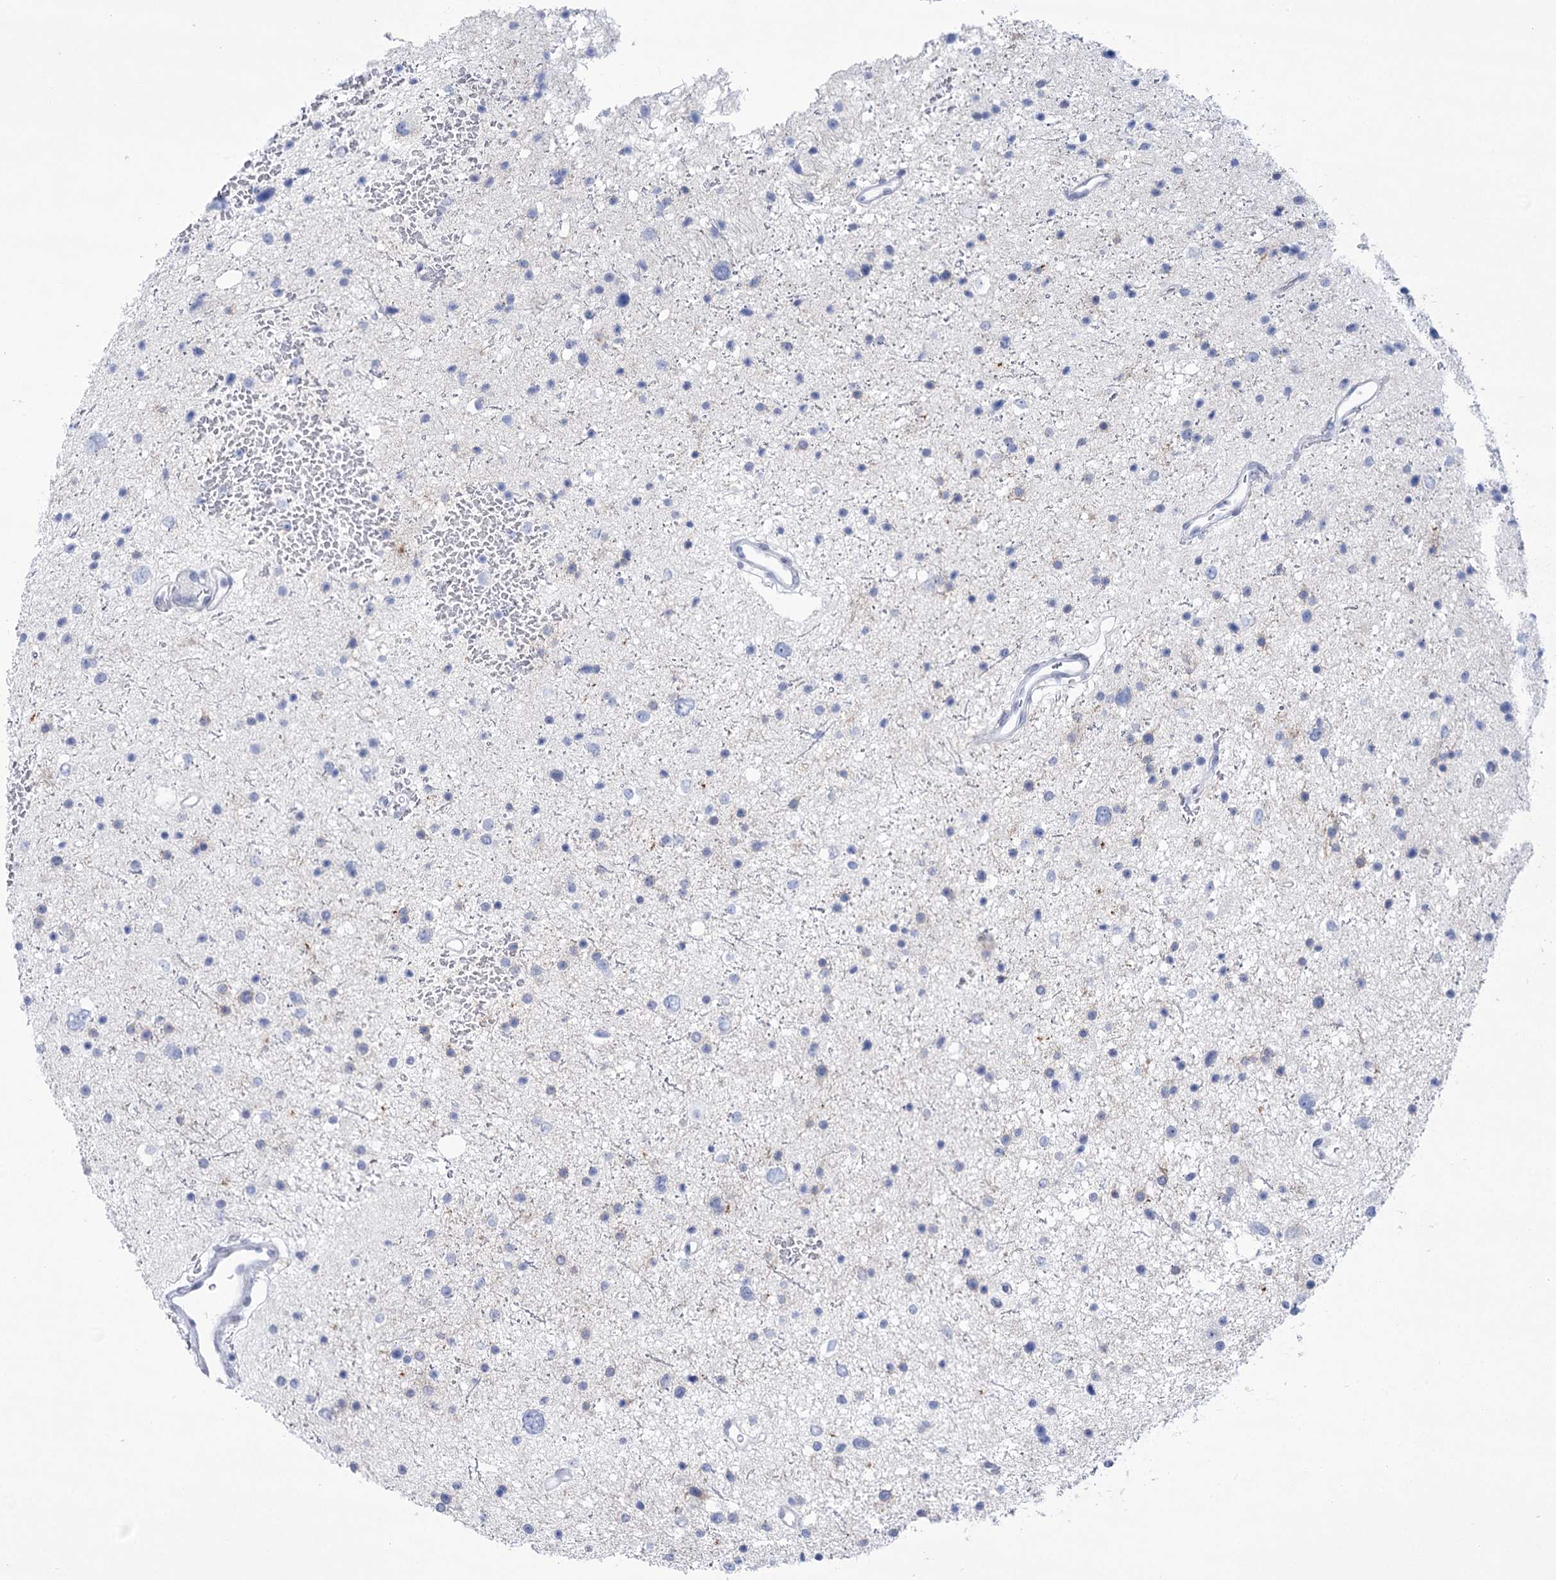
{"staining": {"intensity": "negative", "quantity": "none", "location": "none"}, "tissue": "glioma", "cell_type": "Tumor cells", "image_type": "cancer", "snomed": [{"axis": "morphology", "description": "Glioma, malignant, Low grade"}, {"axis": "topography", "description": "Brain"}], "caption": "Immunohistochemistry image of neoplastic tissue: malignant glioma (low-grade) stained with DAB exhibits no significant protein positivity in tumor cells.", "gene": "HORMAD1", "patient": {"sex": "female", "age": 37}}